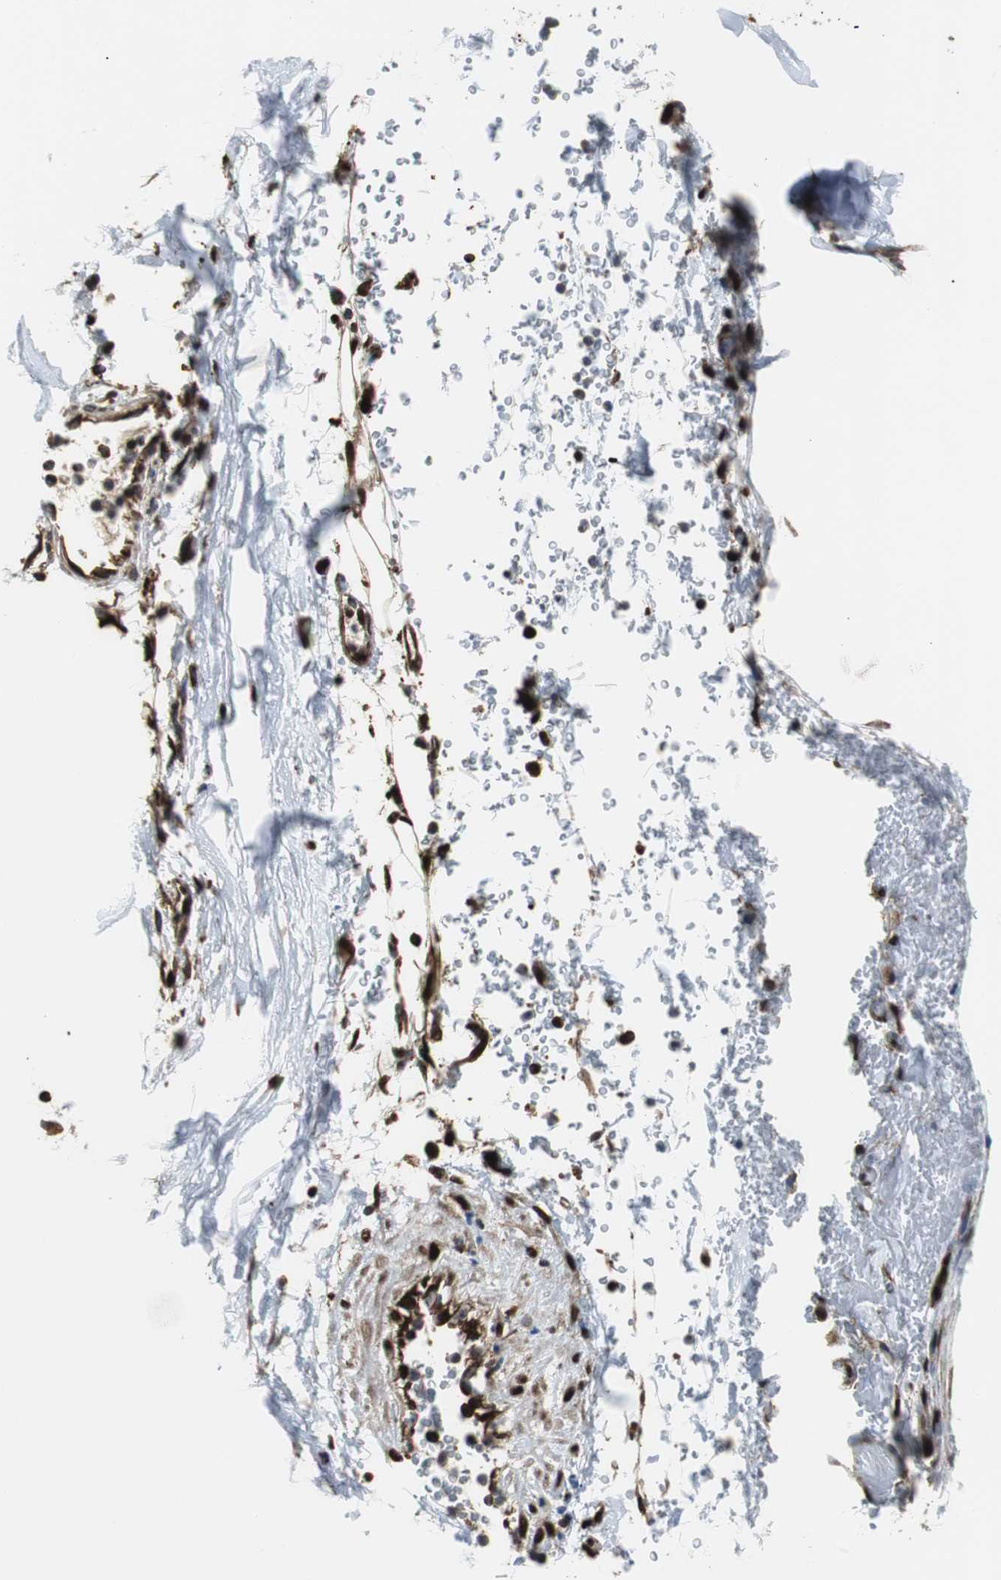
{"staining": {"intensity": "moderate", "quantity": ">75%", "location": "cytoplasmic/membranous"}, "tissue": "adipose tissue", "cell_type": "Adipocytes", "image_type": "normal", "snomed": [{"axis": "morphology", "description": "Normal tissue, NOS"}, {"axis": "topography", "description": "Cartilage tissue"}, {"axis": "topography", "description": "Bronchus"}], "caption": "A high-resolution image shows immunohistochemistry staining of normal adipose tissue, which shows moderate cytoplasmic/membranous expression in approximately >75% of adipocytes.", "gene": "RELA", "patient": {"sex": "female", "age": 73}}